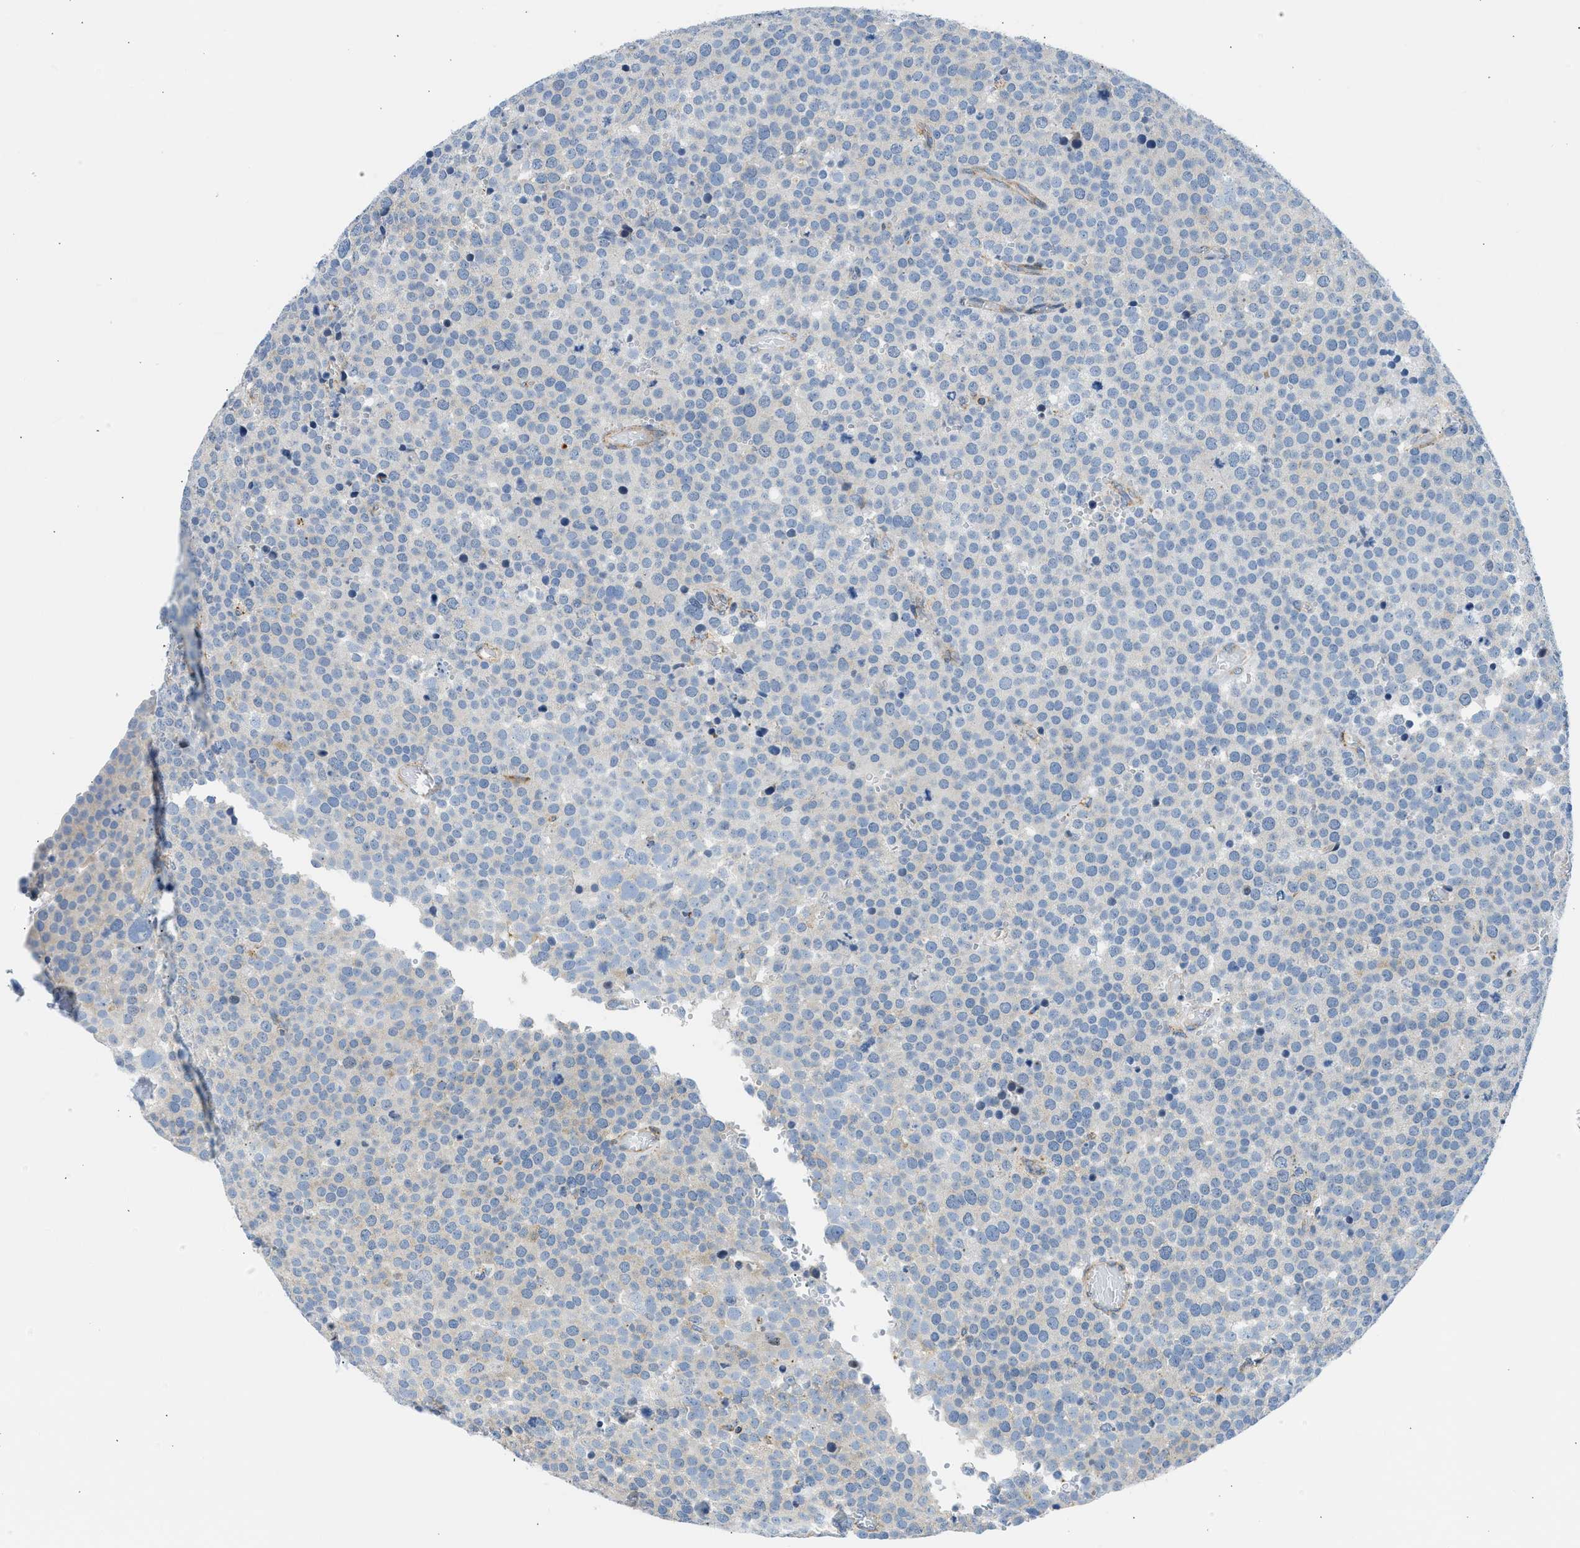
{"staining": {"intensity": "negative", "quantity": "none", "location": "none"}, "tissue": "testis cancer", "cell_type": "Tumor cells", "image_type": "cancer", "snomed": [{"axis": "morphology", "description": "Normal tissue, NOS"}, {"axis": "morphology", "description": "Seminoma, NOS"}, {"axis": "topography", "description": "Testis"}], "caption": "This is an immunohistochemistry histopathology image of human testis seminoma. There is no staining in tumor cells.", "gene": "CAMKK2", "patient": {"sex": "male", "age": 71}}